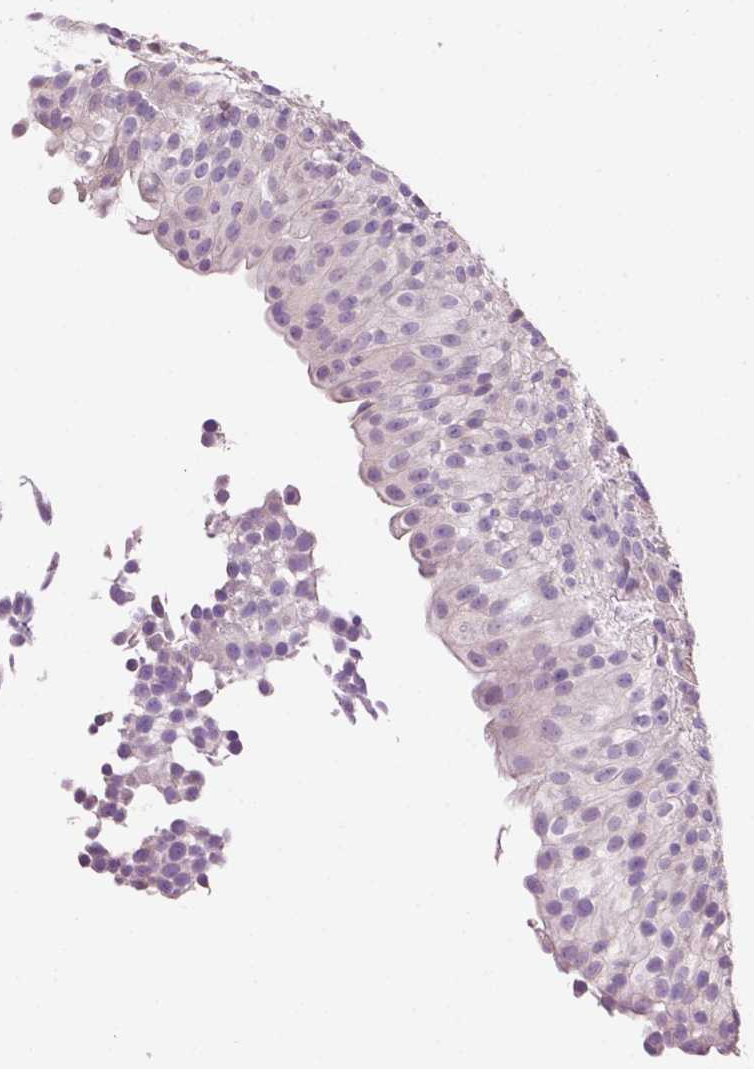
{"staining": {"intensity": "negative", "quantity": "none", "location": "none"}, "tissue": "urothelial cancer", "cell_type": "Tumor cells", "image_type": "cancer", "snomed": [{"axis": "morphology", "description": "Urothelial carcinoma, Low grade"}, {"axis": "topography", "description": "Urinary bladder"}], "caption": "High power microscopy photomicrograph of an IHC image of urothelial carcinoma (low-grade), revealing no significant expression in tumor cells. Nuclei are stained in blue.", "gene": "CD84", "patient": {"sex": "male", "age": 70}}